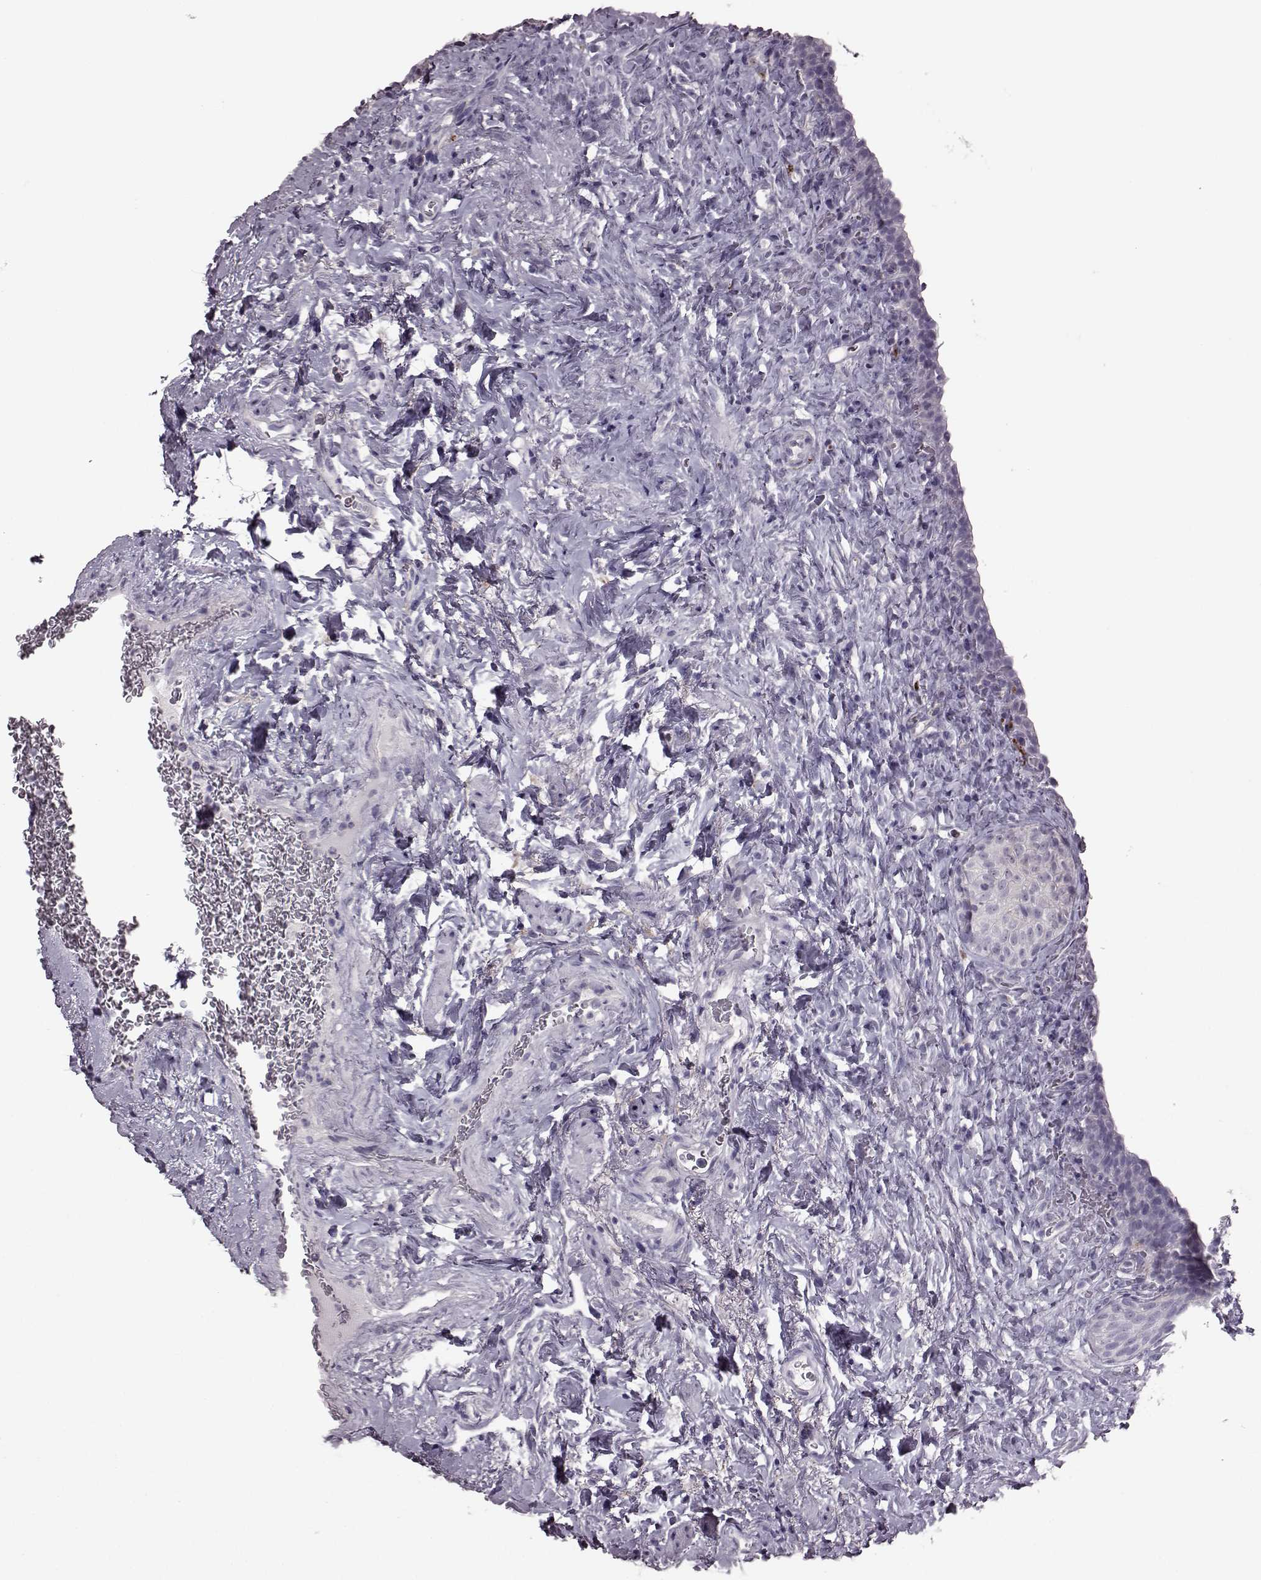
{"staining": {"intensity": "negative", "quantity": "none", "location": "none"}, "tissue": "urinary bladder", "cell_type": "Urothelial cells", "image_type": "normal", "snomed": [{"axis": "morphology", "description": "Normal tissue, NOS"}, {"axis": "topography", "description": "Urinary bladder"}], "caption": "Immunohistochemical staining of benign urinary bladder reveals no significant positivity in urothelial cells.", "gene": "SNTG1", "patient": {"sex": "male", "age": 76}}